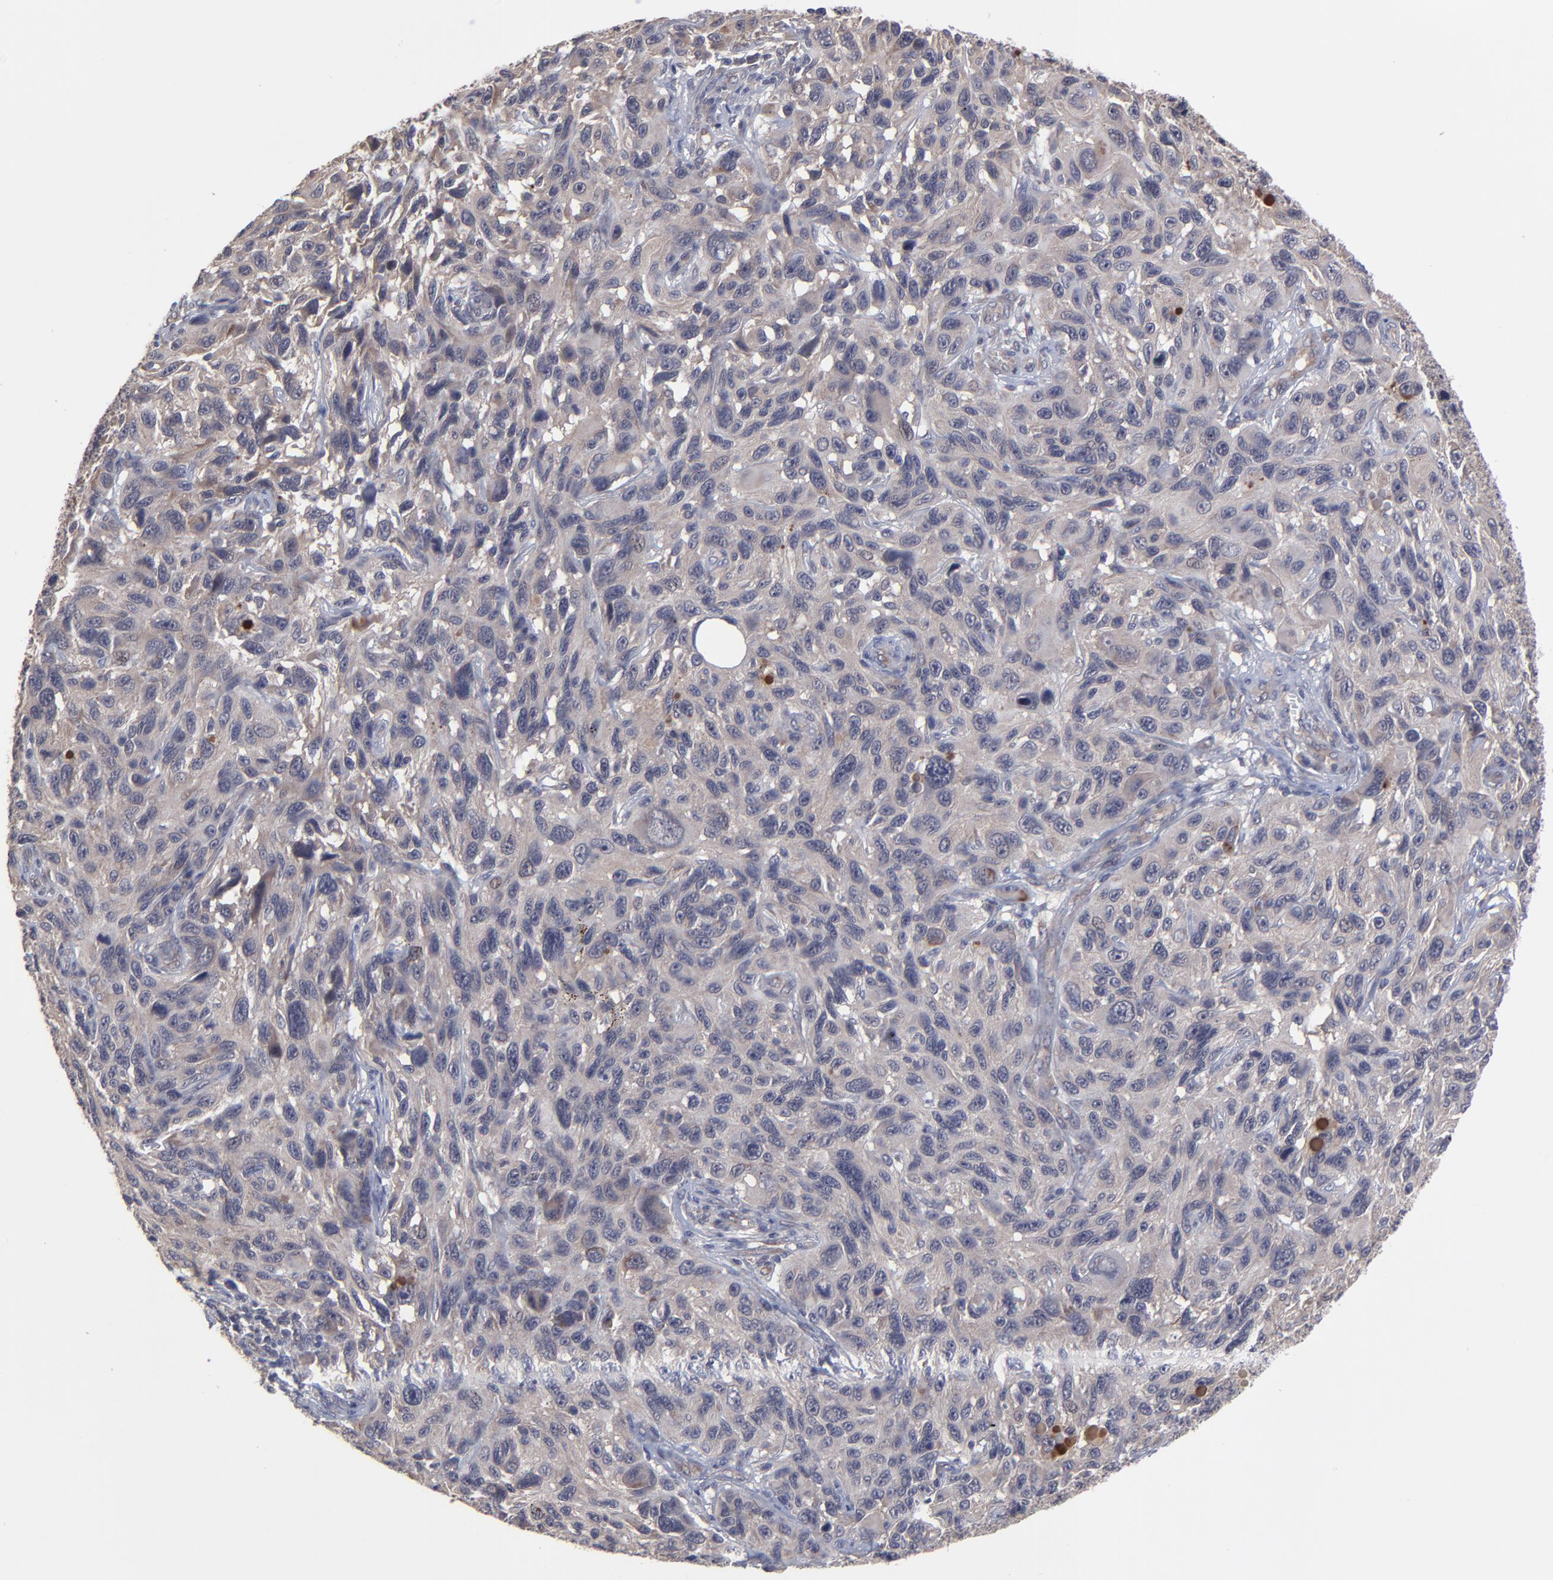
{"staining": {"intensity": "moderate", "quantity": "<25%", "location": "cytoplasmic/membranous"}, "tissue": "melanoma", "cell_type": "Tumor cells", "image_type": "cancer", "snomed": [{"axis": "morphology", "description": "Malignant melanoma, NOS"}, {"axis": "topography", "description": "Skin"}], "caption": "Tumor cells display low levels of moderate cytoplasmic/membranous staining in about <25% of cells in melanoma. (DAB (3,3'-diaminobenzidine) IHC with brightfield microscopy, high magnification).", "gene": "ZNF780B", "patient": {"sex": "male", "age": 53}}